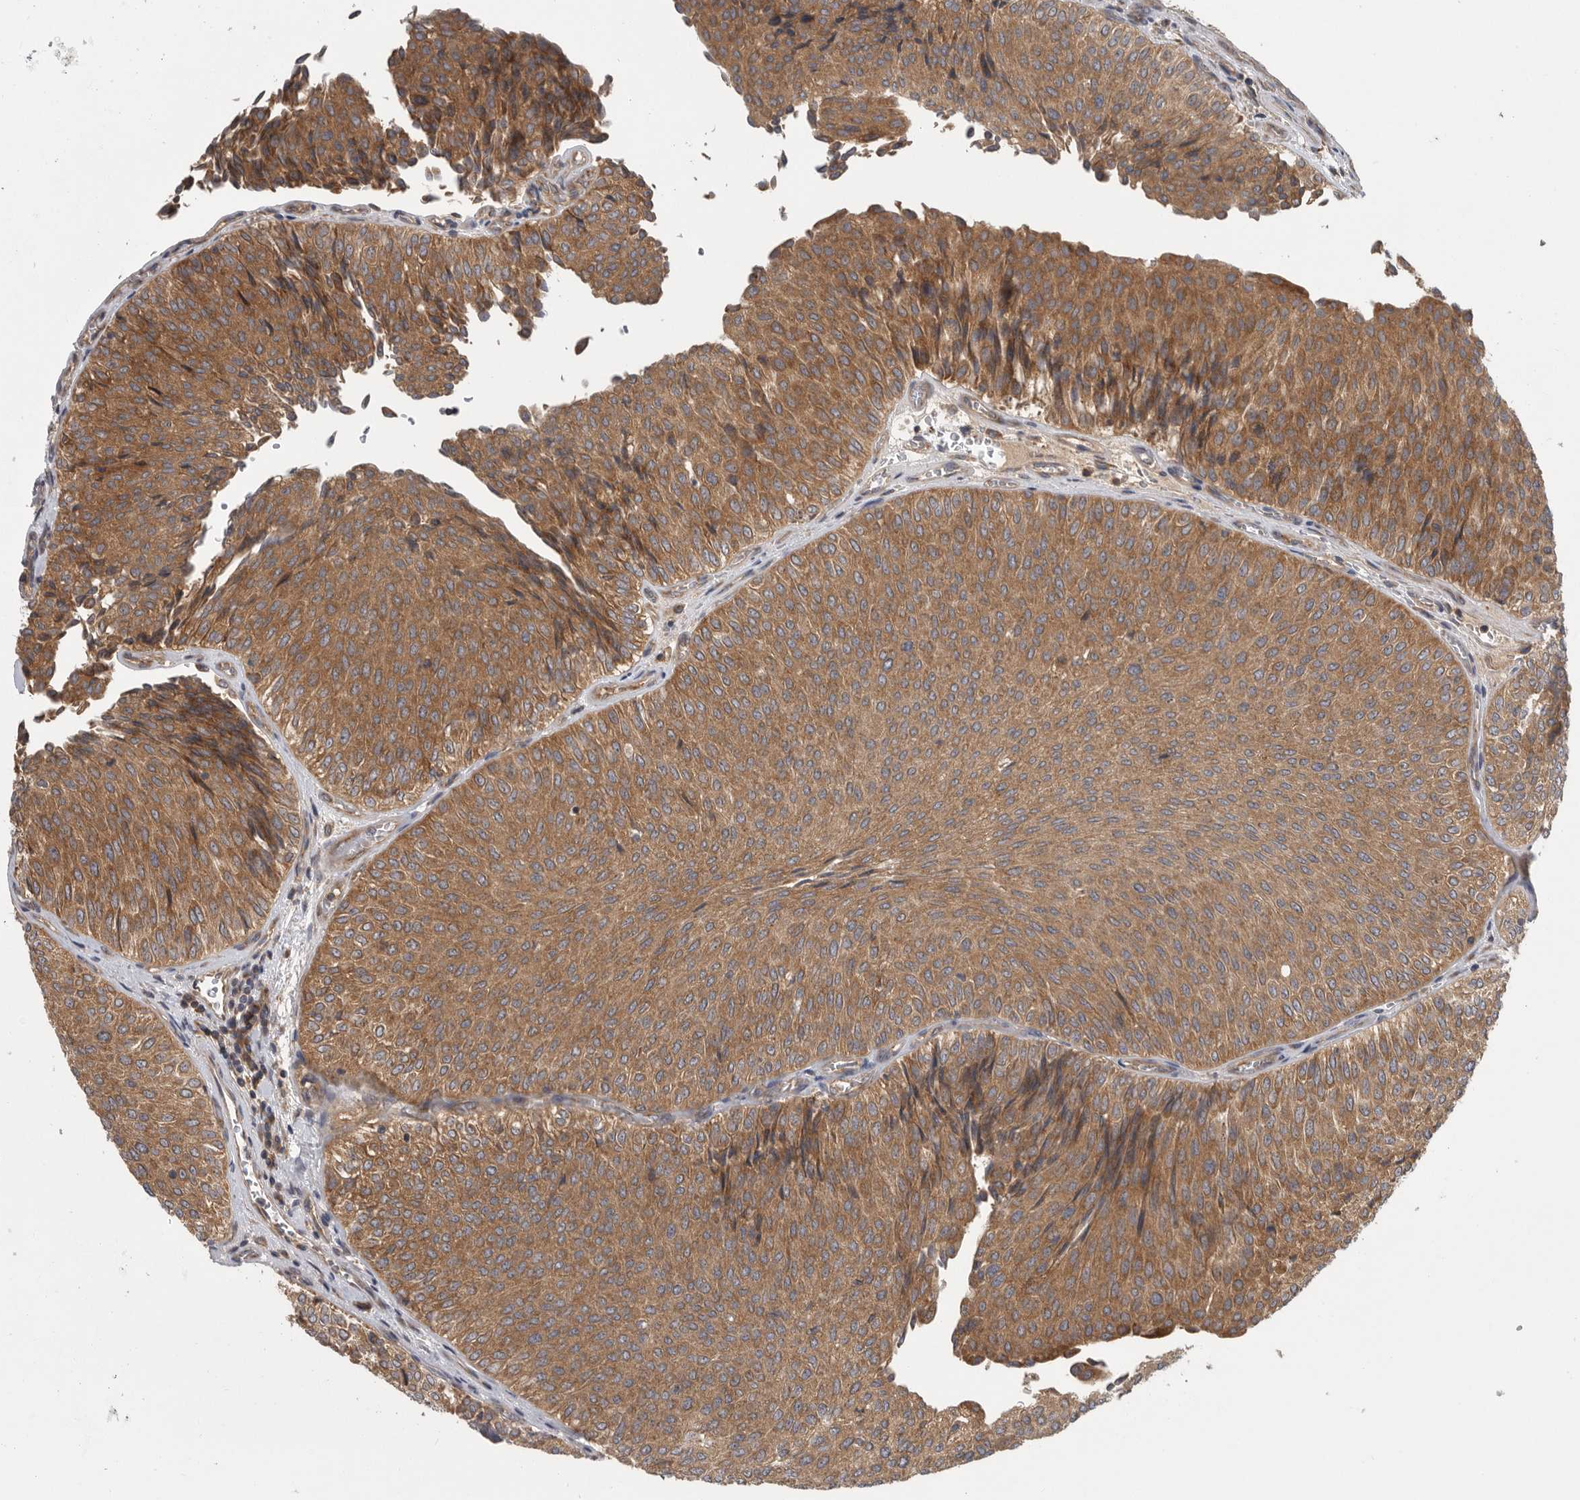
{"staining": {"intensity": "moderate", "quantity": ">75%", "location": "cytoplasmic/membranous"}, "tissue": "urothelial cancer", "cell_type": "Tumor cells", "image_type": "cancer", "snomed": [{"axis": "morphology", "description": "Urothelial carcinoma, Low grade"}, {"axis": "topography", "description": "Urinary bladder"}], "caption": "This is a micrograph of immunohistochemistry staining of urothelial cancer, which shows moderate staining in the cytoplasmic/membranous of tumor cells.", "gene": "C1orf109", "patient": {"sex": "male", "age": 78}}